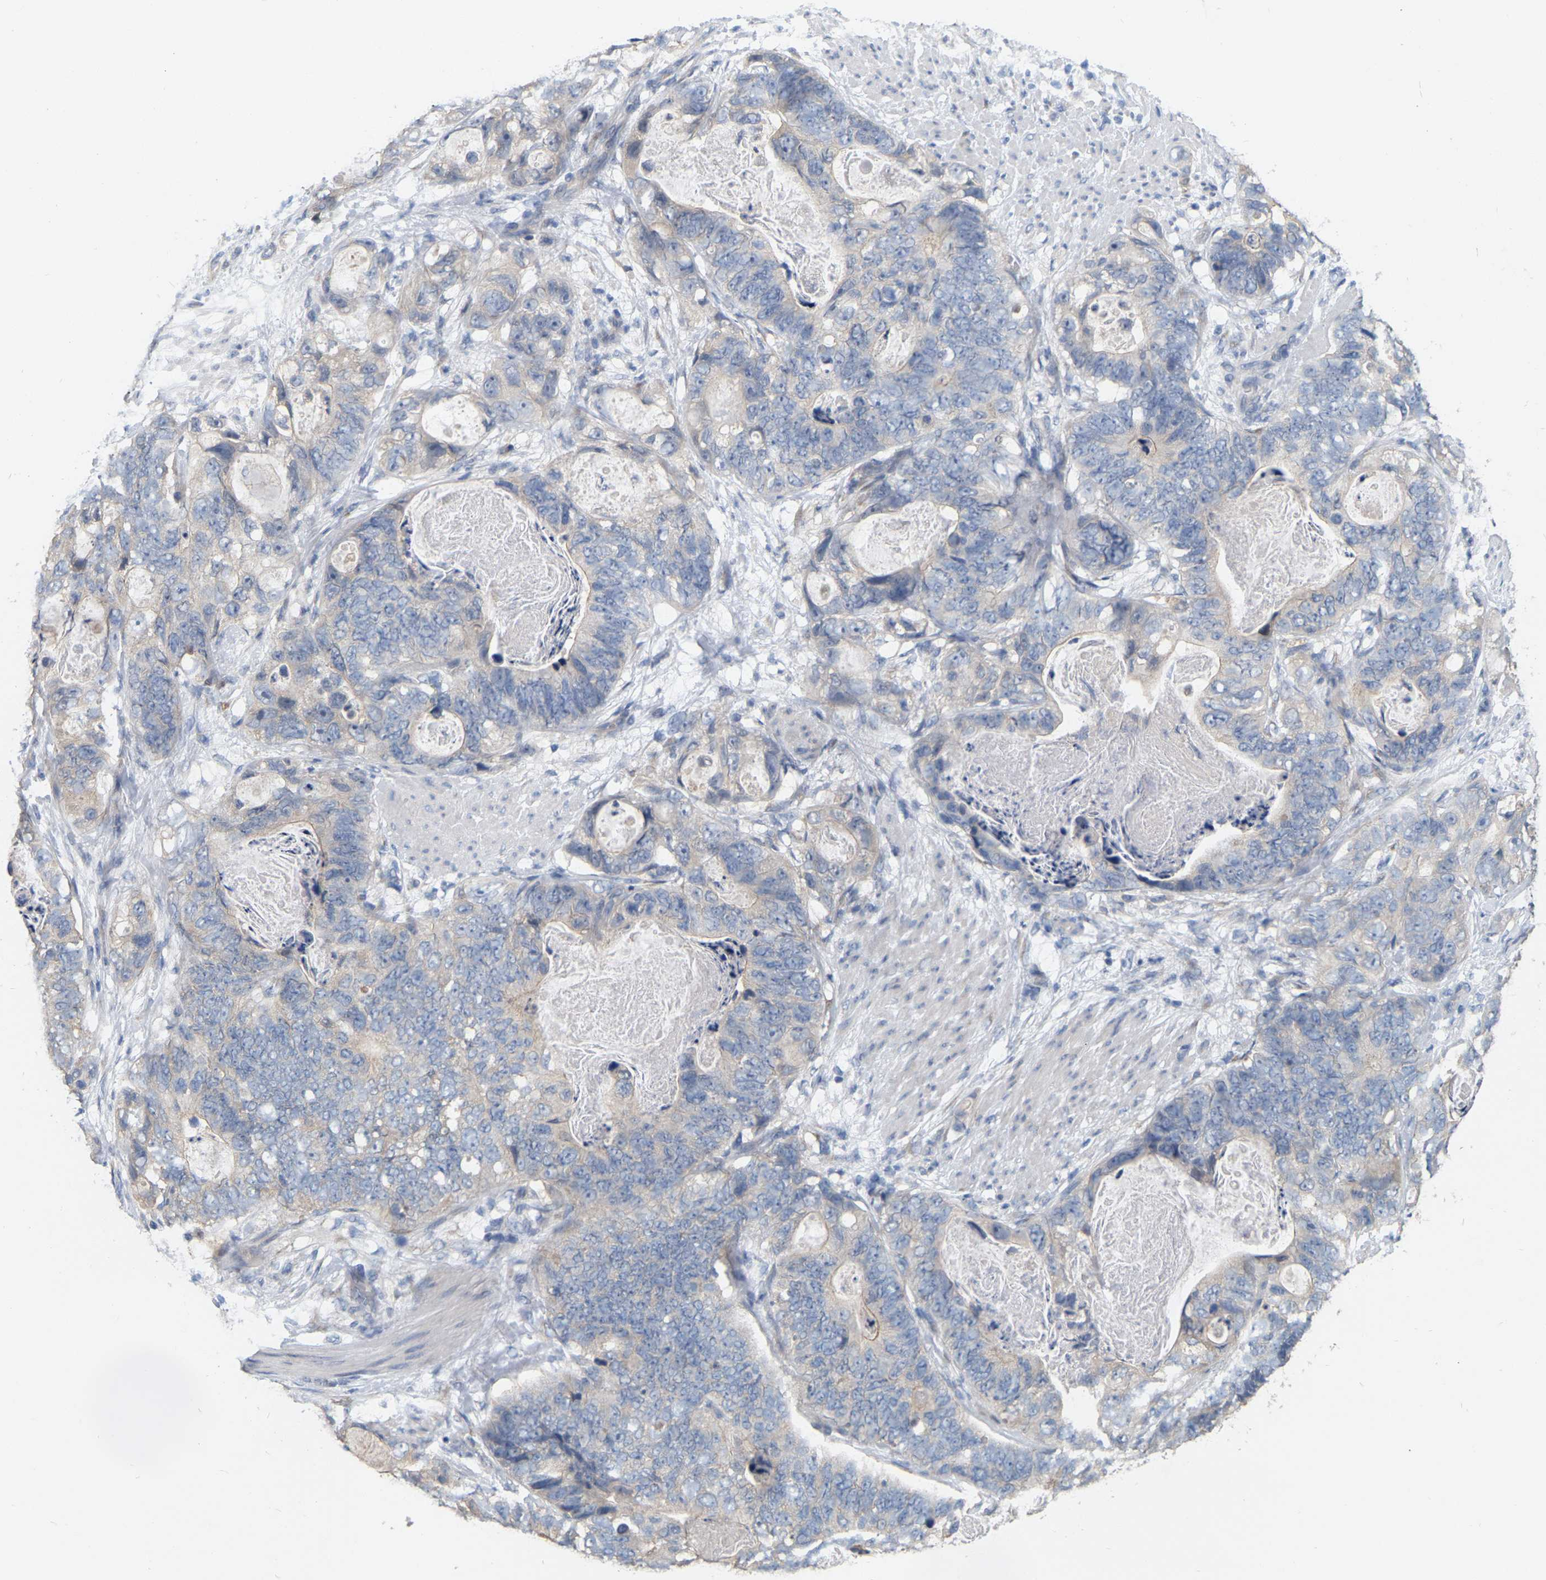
{"staining": {"intensity": "weak", "quantity": "<25%", "location": "cytoplasmic/membranous"}, "tissue": "stomach cancer", "cell_type": "Tumor cells", "image_type": "cancer", "snomed": [{"axis": "morphology", "description": "Adenocarcinoma, NOS"}, {"axis": "topography", "description": "Stomach"}], "caption": "There is no significant expression in tumor cells of stomach cancer.", "gene": "SSH1", "patient": {"sex": "female", "age": 89}}